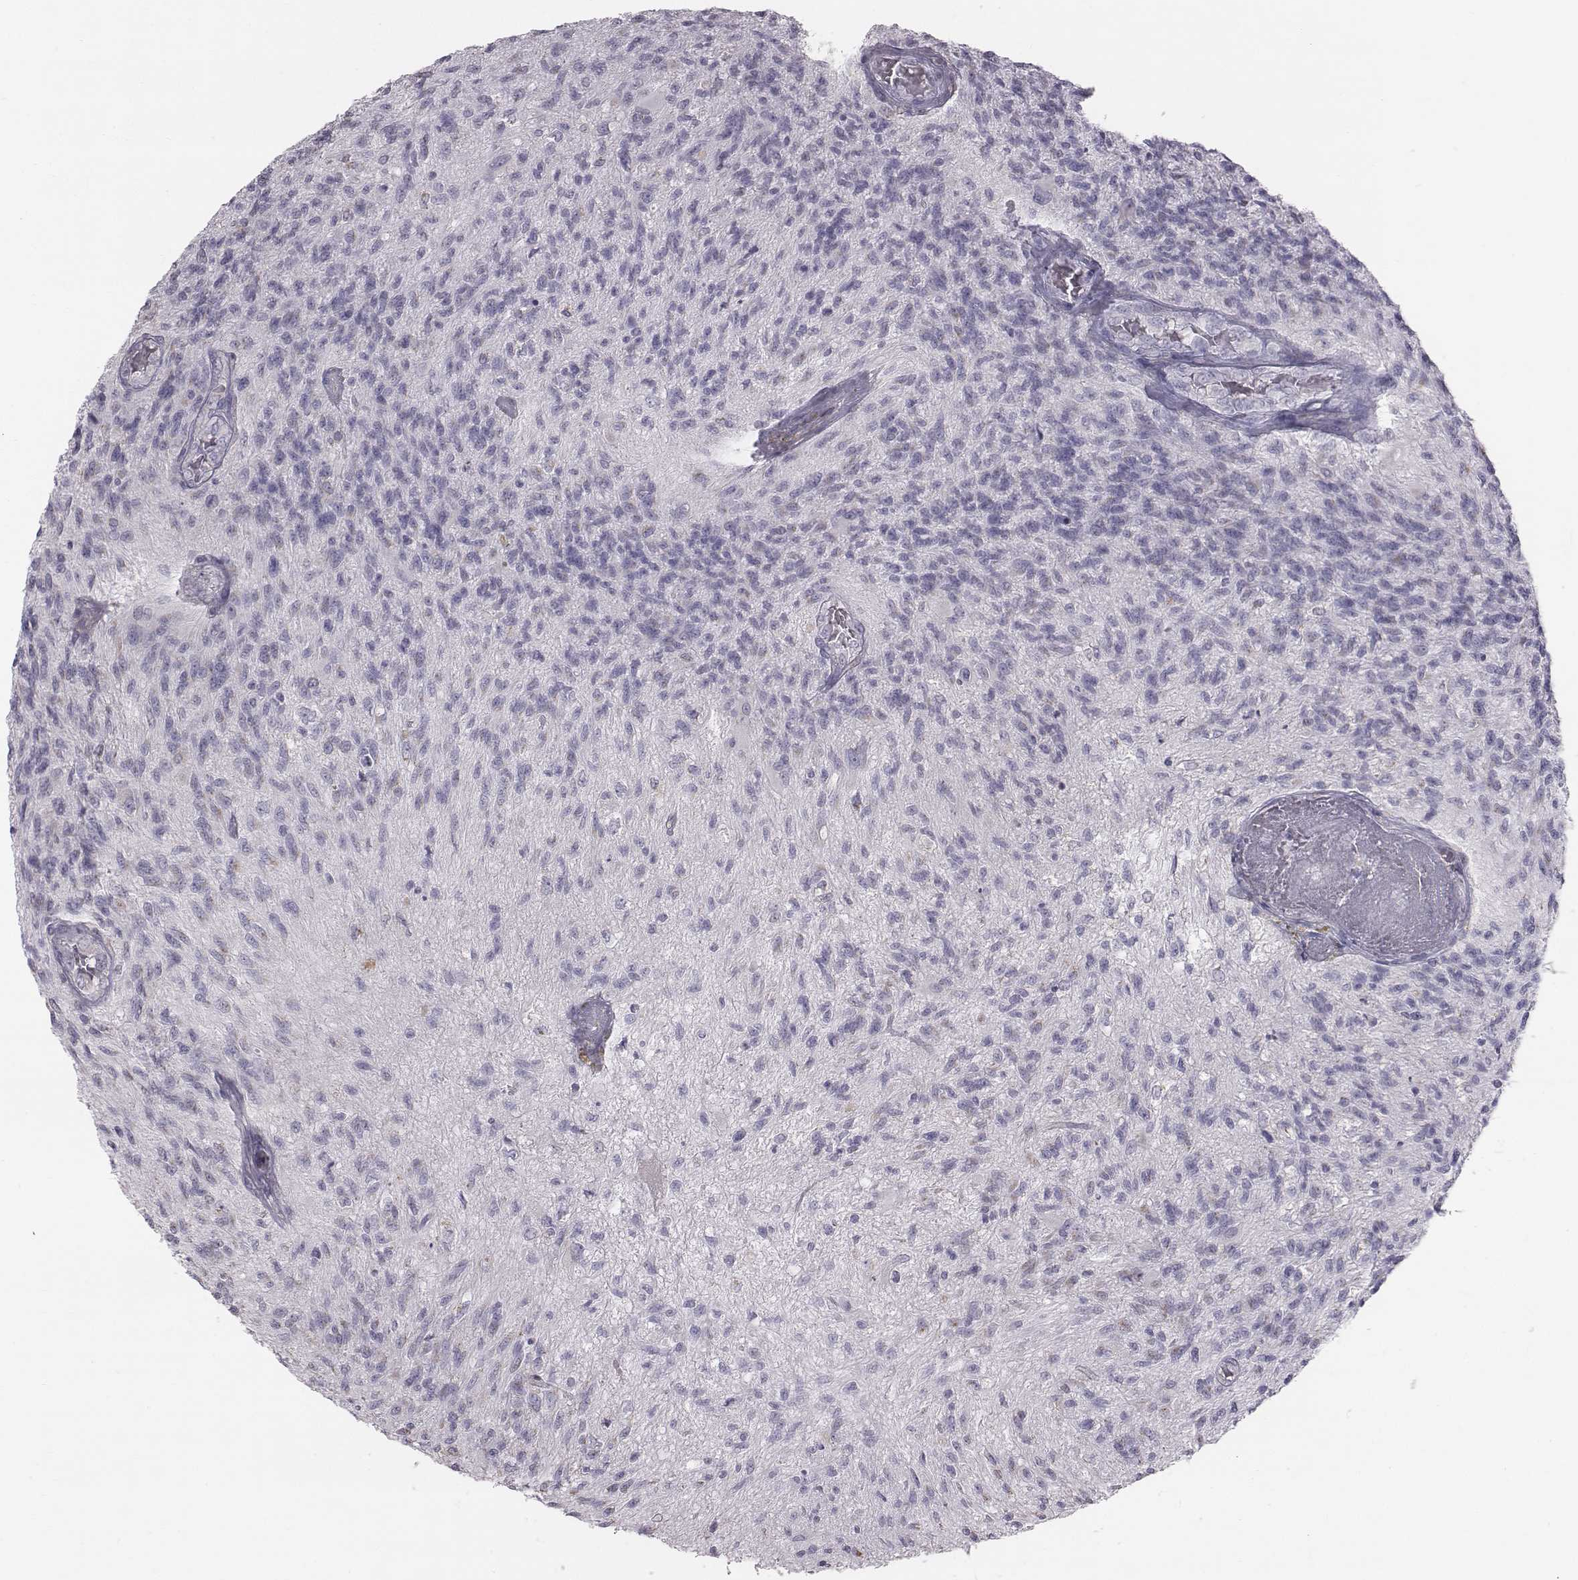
{"staining": {"intensity": "negative", "quantity": "none", "location": "none"}, "tissue": "glioma", "cell_type": "Tumor cells", "image_type": "cancer", "snomed": [{"axis": "morphology", "description": "Glioma, malignant, High grade"}, {"axis": "topography", "description": "Brain"}], "caption": "Micrograph shows no significant protein positivity in tumor cells of glioma.", "gene": "C6orf58", "patient": {"sex": "male", "age": 56}}